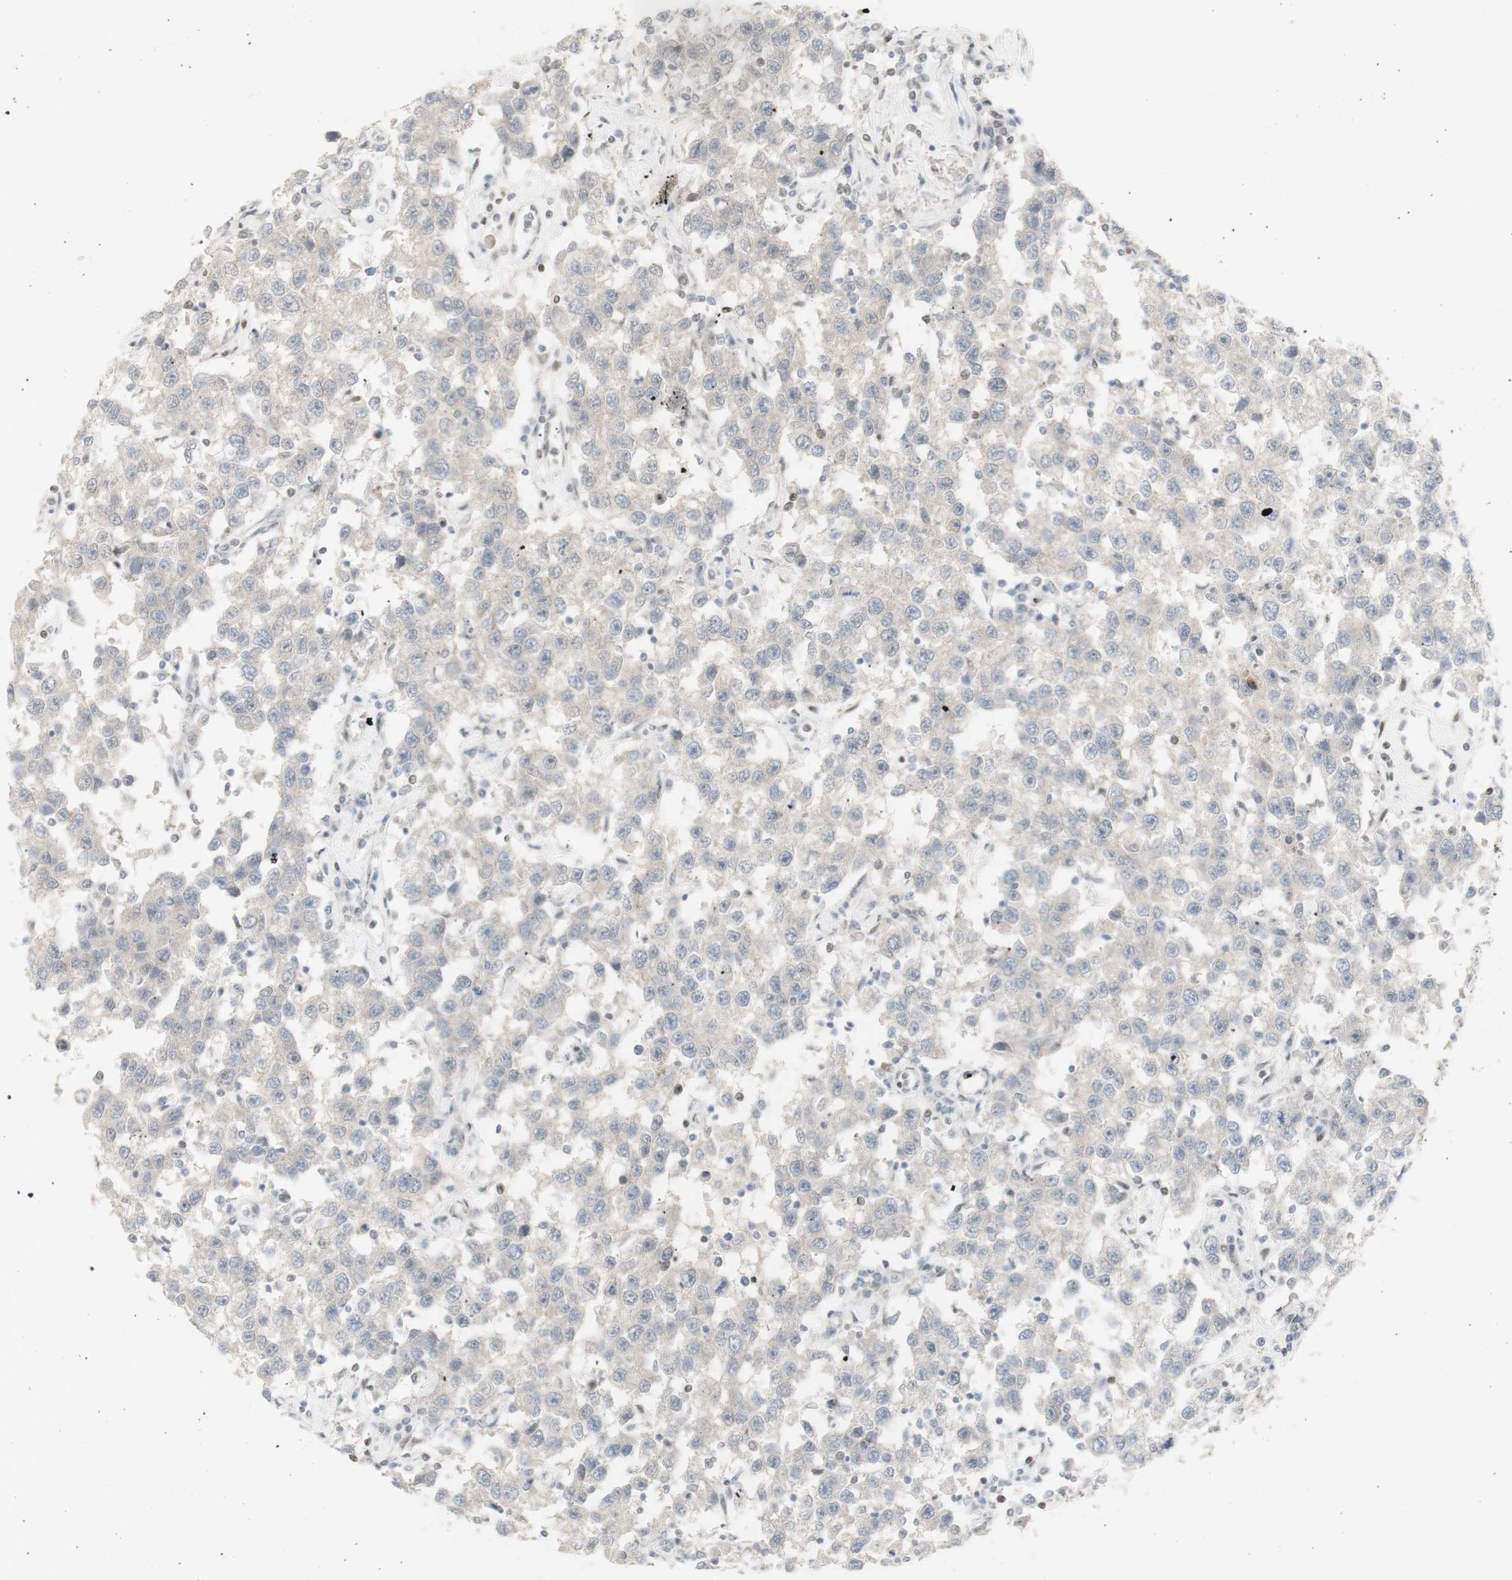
{"staining": {"intensity": "negative", "quantity": "none", "location": "none"}, "tissue": "testis cancer", "cell_type": "Tumor cells", "image_type": "cancer", "snomed": [{"axis": "morphology", "description": "Seminoma, NOS"}, {"axis": "topography", "description": "Testis"}], "caption": "A high-resolution micrograph shows immunohistochemistry staining of testis cancer (seminoma), which exhibits no significant positivity in tumor cells. (DAB IHC with hematoxylin counter stain).", "gene": "C1orf116", "patient": {"sex": "male", "age": 41}}